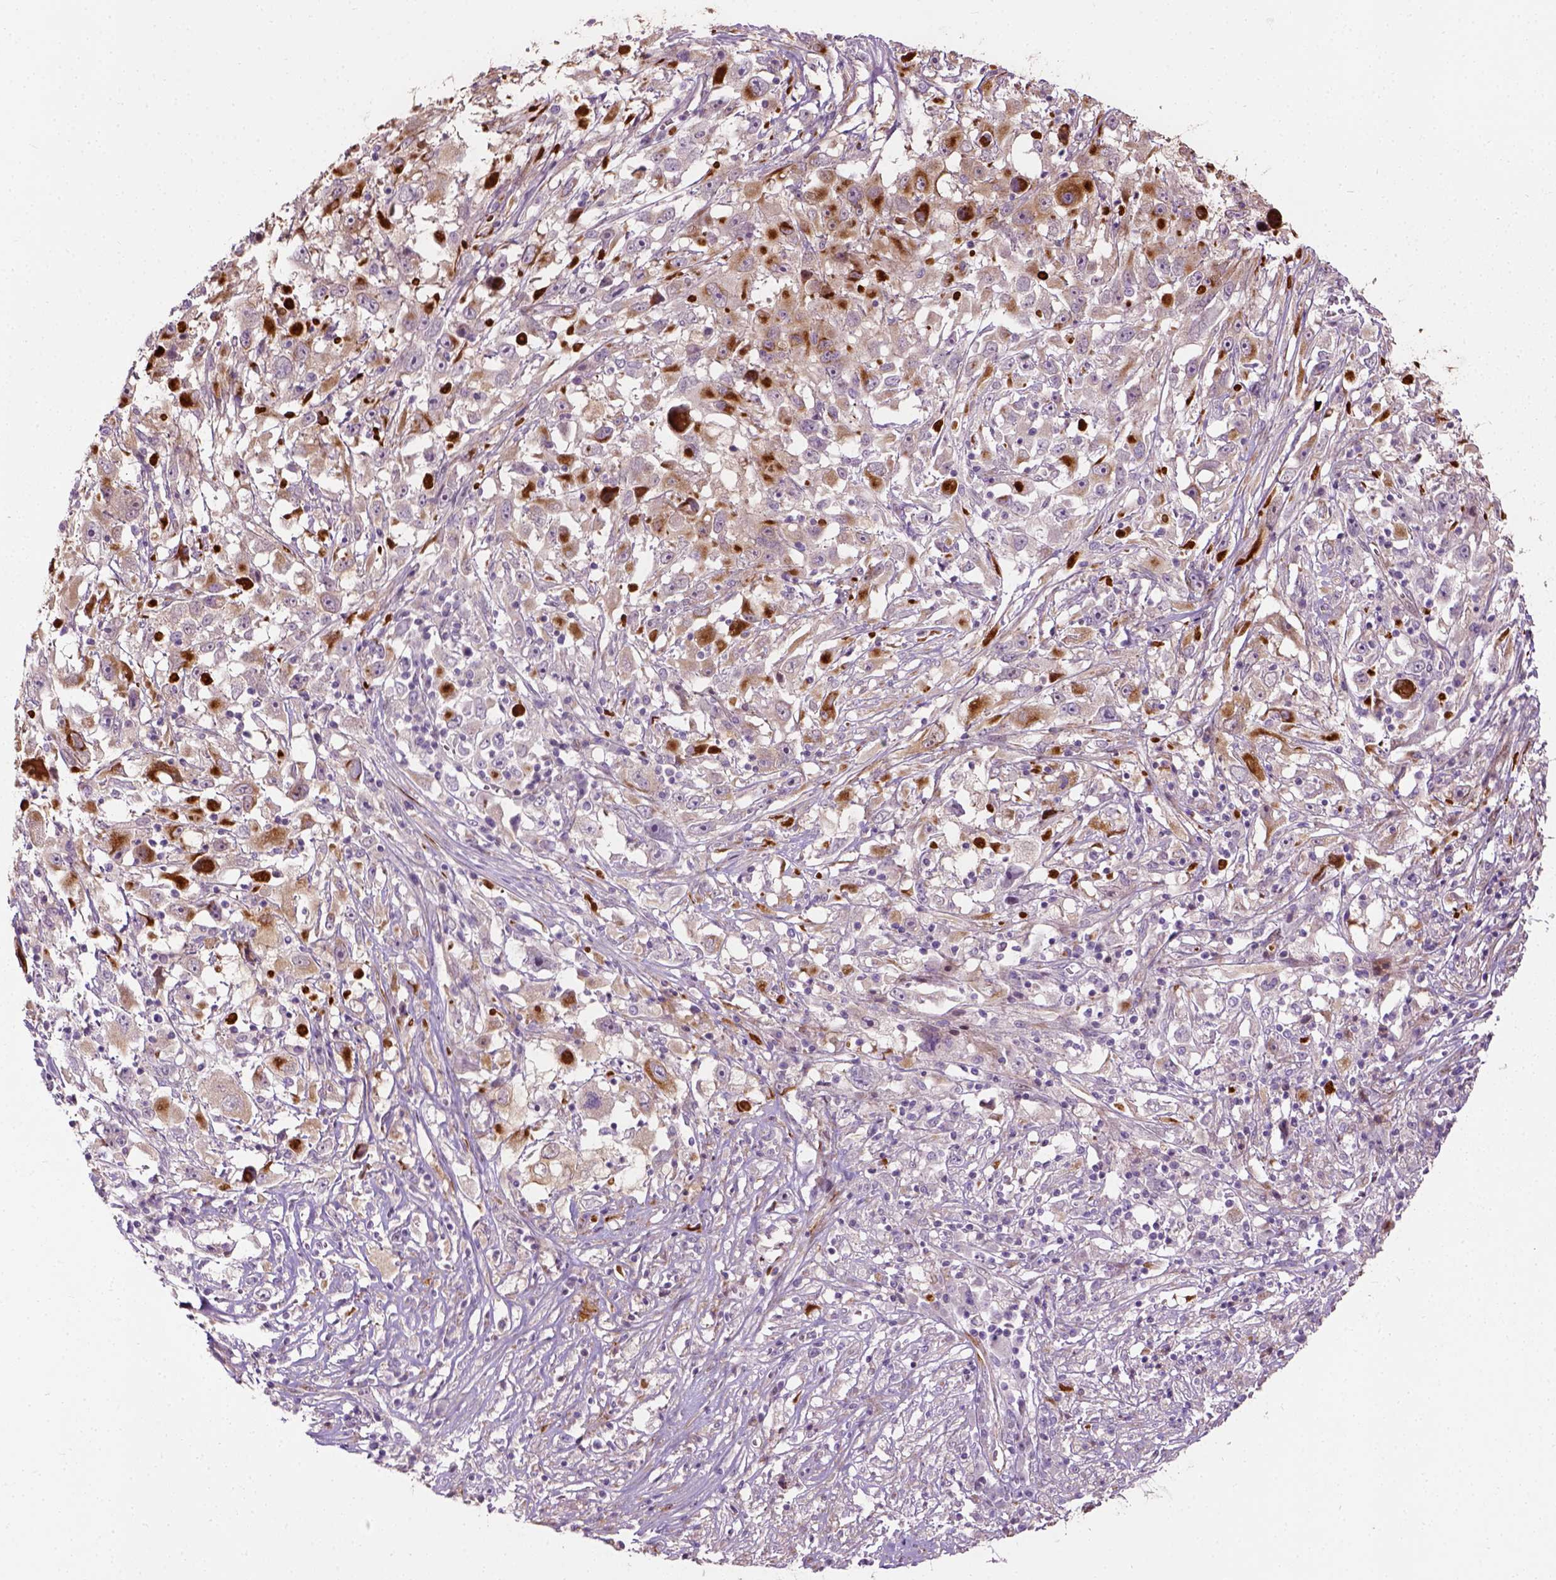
{"staining": {"intensity": "moderate", "quantity": ">75%", "location": "cytoplasmic/membranous"}, "tissue": "melanoma", "cell_type": "Tumor cells", "image_type": "cancer", "snomed": [{"axis": "morphology", "description": "Malignant melanoma, Metastatic site"}, {"axis": "topography", "description": "Soft tissue"}], "caption": "Immunohistochemical staining of human malignant melanoma (metastatic site) demonstrates moderate cytoplasmic/membranous protein staining in about >75% of tumor cells. Using DAB (3,3'-diaminobenzidine) (brown) and hematoxylin (blue) stains, captured at high magnification using brightfield microscopy.", "gene": "PKP3", "patient": {"sex": "male", "age": 50}}